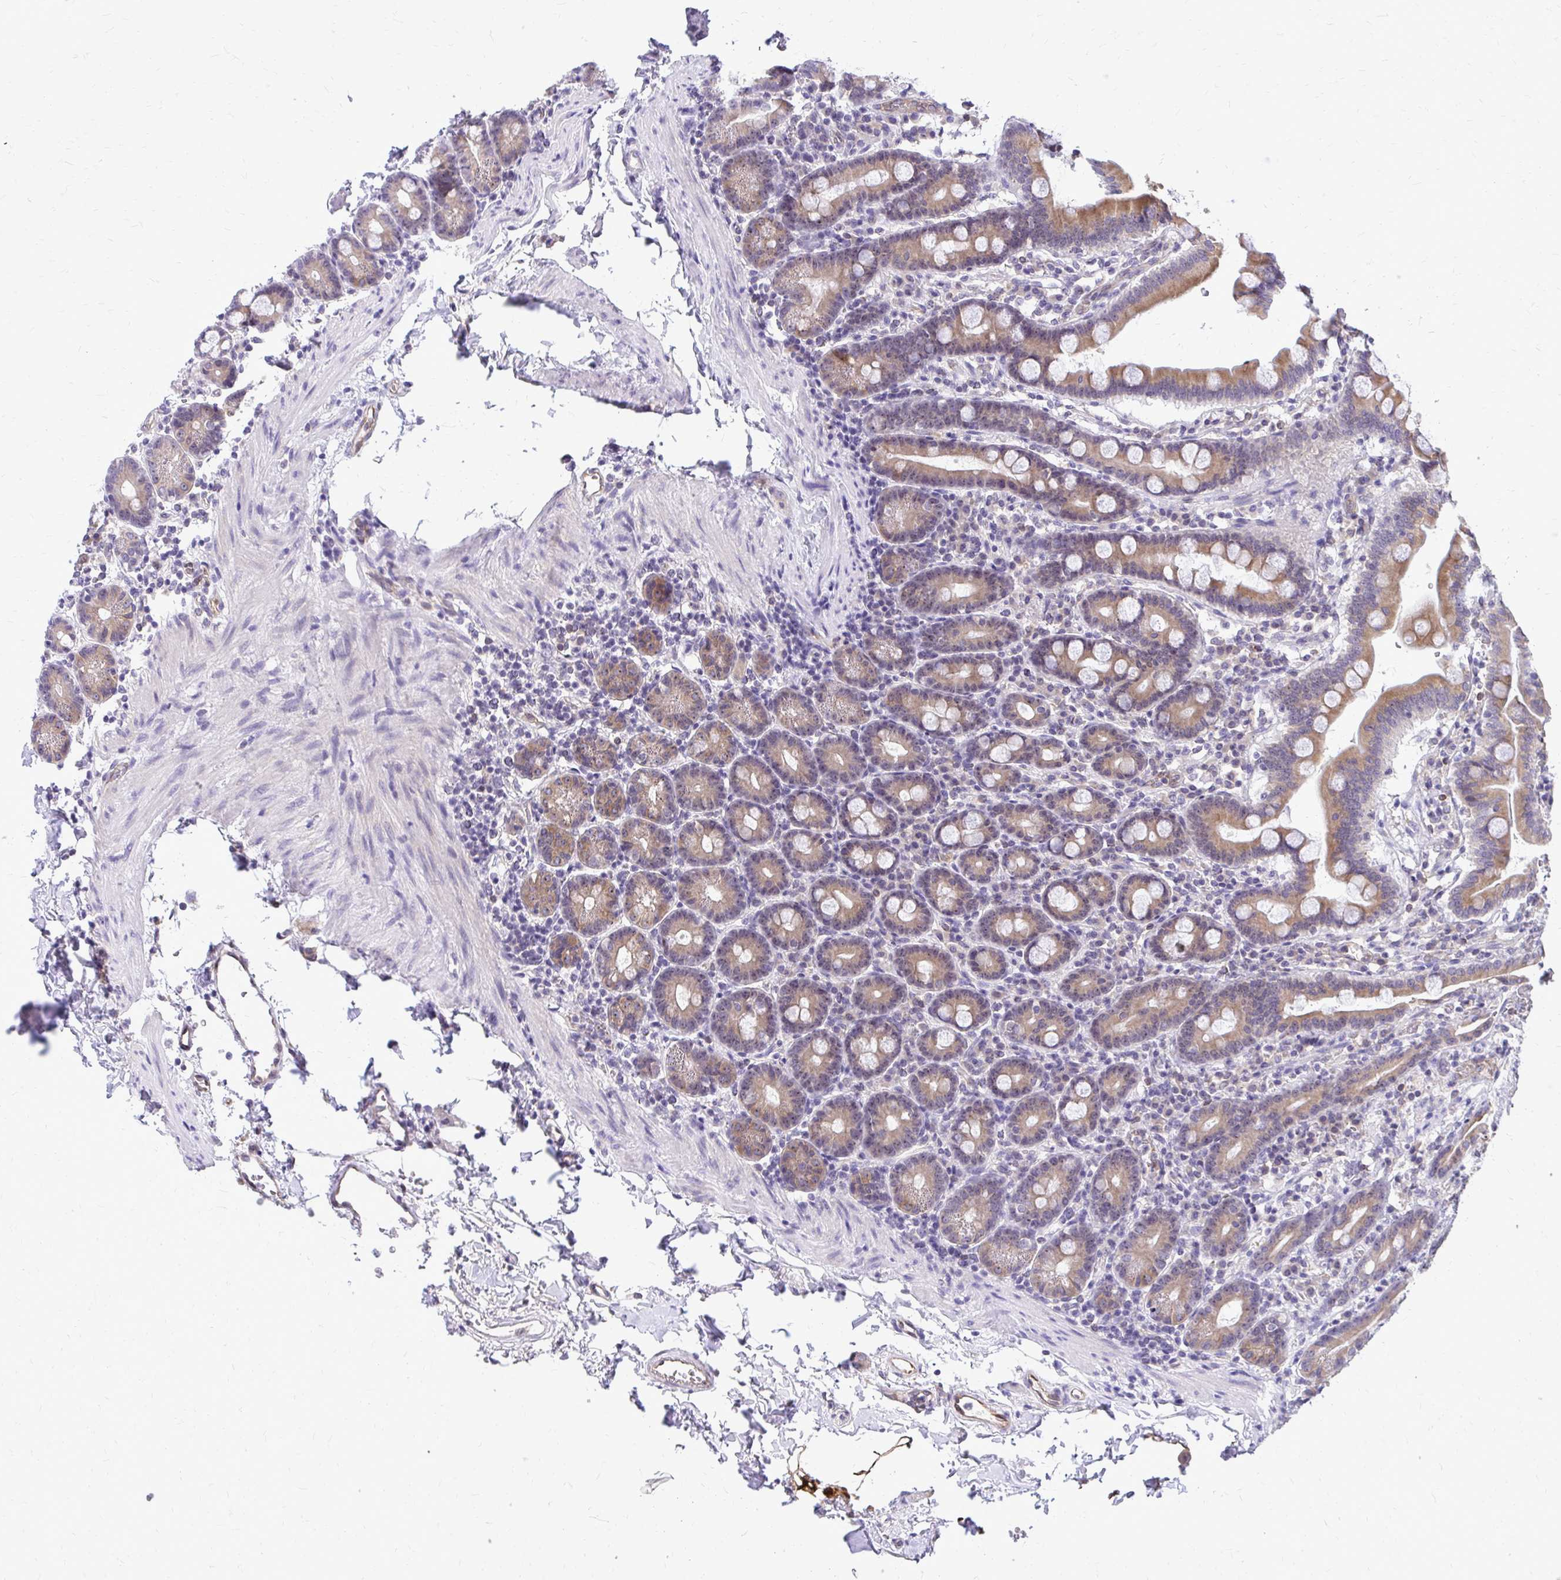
{"staining": {"intensity": "moderate", "quantity": ">75%", "location": "cytoplasmic/membranous"}, "tissue": "duodenum", "cell_type": "Glandular cells", "image_type": "normal", "snomed": [{"axis": "morphology", "description": "Normal tissue, NOS"}, {"axis": "topography", "description": "Pancreas"}, {"axis": "topography", "description": "Duodenum"}], "caption": "High-power microscopy captured an immunohistochemistry (IHC) micrograph of normal duodenum, revealing moderate cytoplasmic/membranous expression in about >75% of glandular cells. (IHC, brightfield microscopy, high magnification).", "gene": "NIFK", "patient": {"sex": "male", "age": 59}}